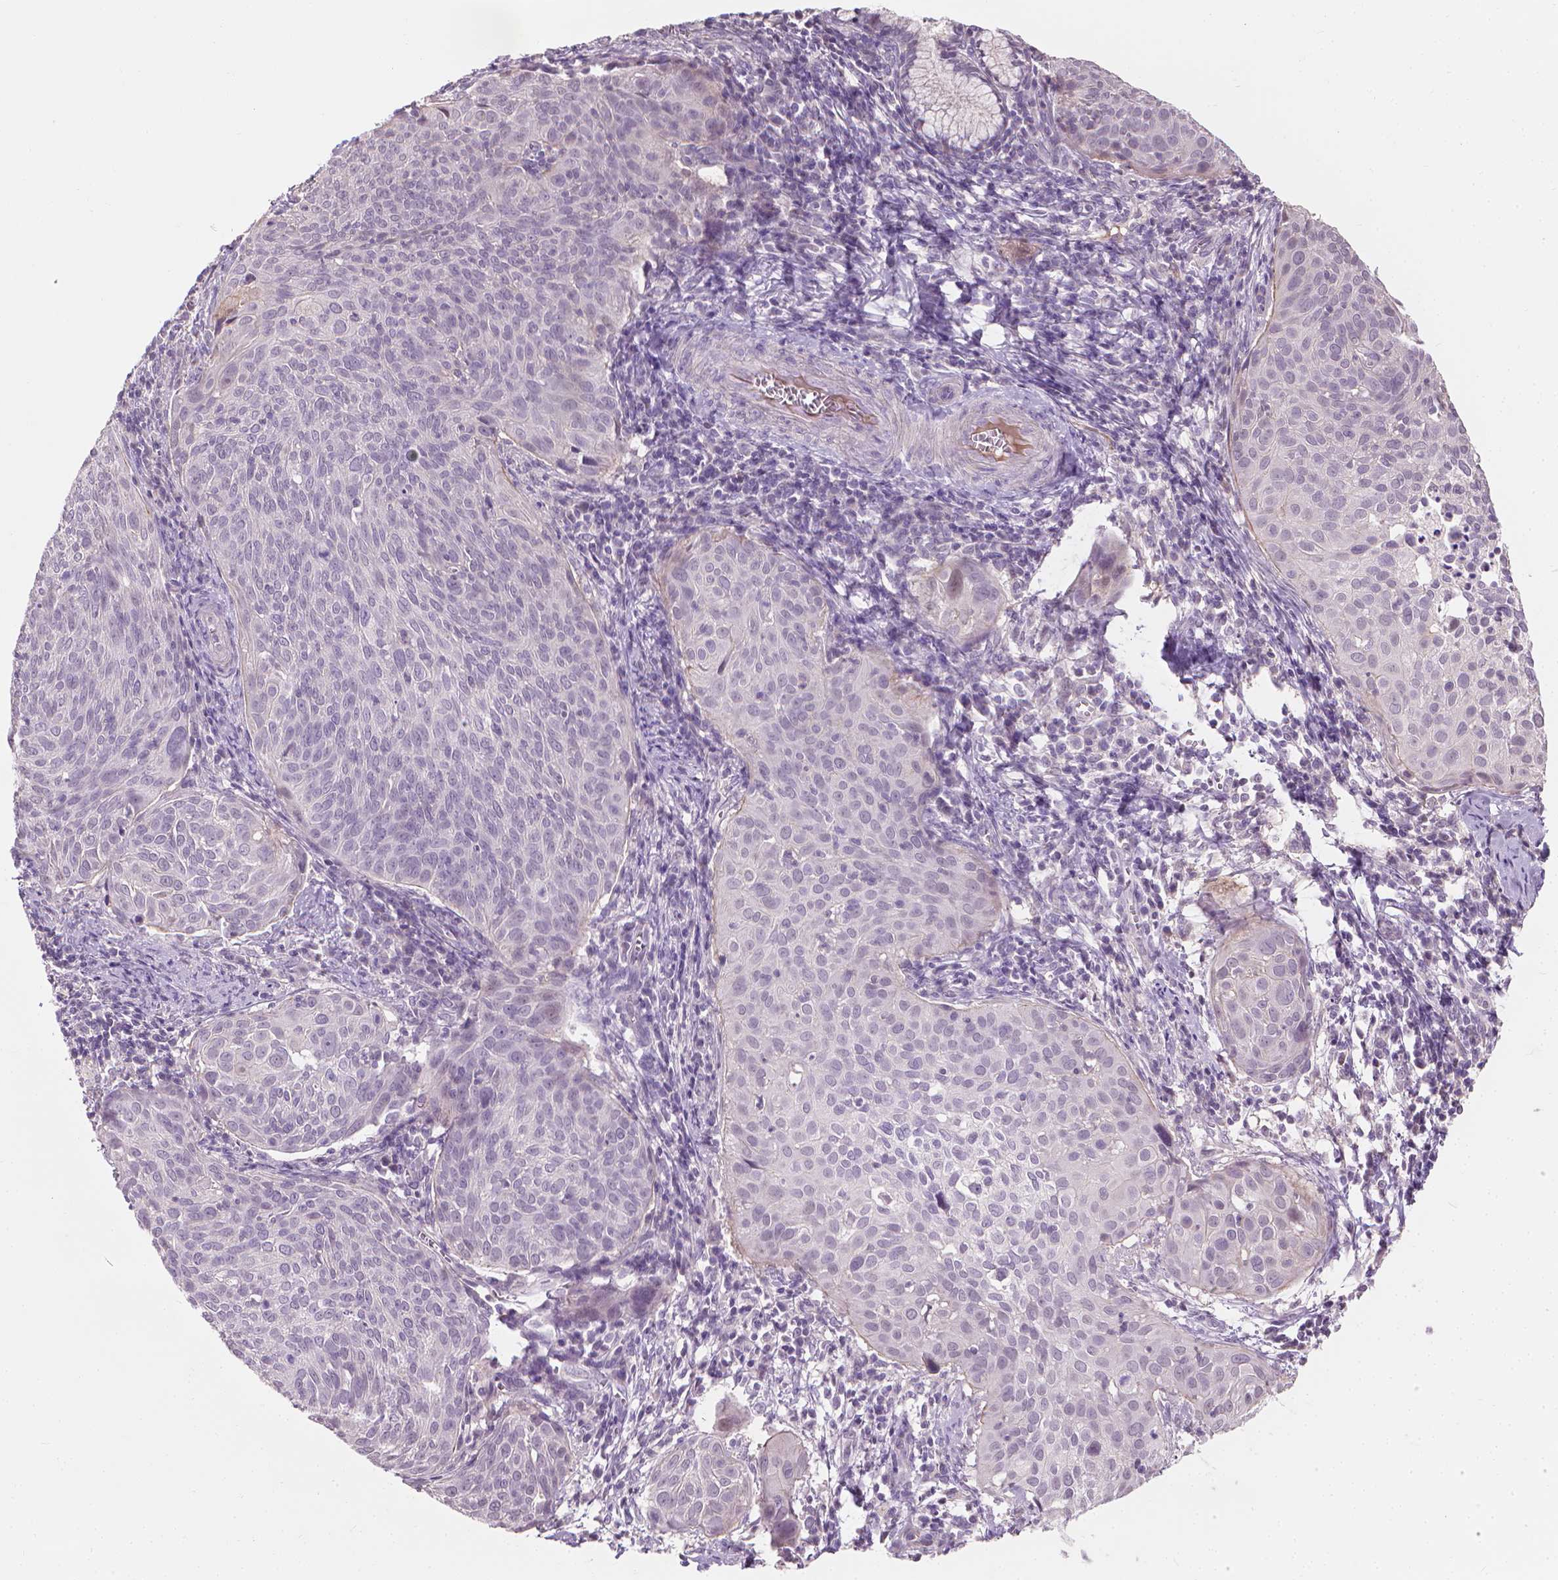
{"staining": {"intensity": "negative", "quantity": "none", "location": "none"}, "tissue": "cervical cancer", "cell_type": "Tumor cells", "image_type": "cancer", "snomed": [{"axis": "morphology", "description": "Squamous cell carcinoma, NOS"}, {"axis": "topography", "description": "Cervix"}], "caption": "A high-resolution photomicrograph shows IHC staining of cervical squamous cell carcinoma, which shows no significant staining in tumor cells.", "gene": "SAXO2", "patient": {"sex": "female", "age": 39}}